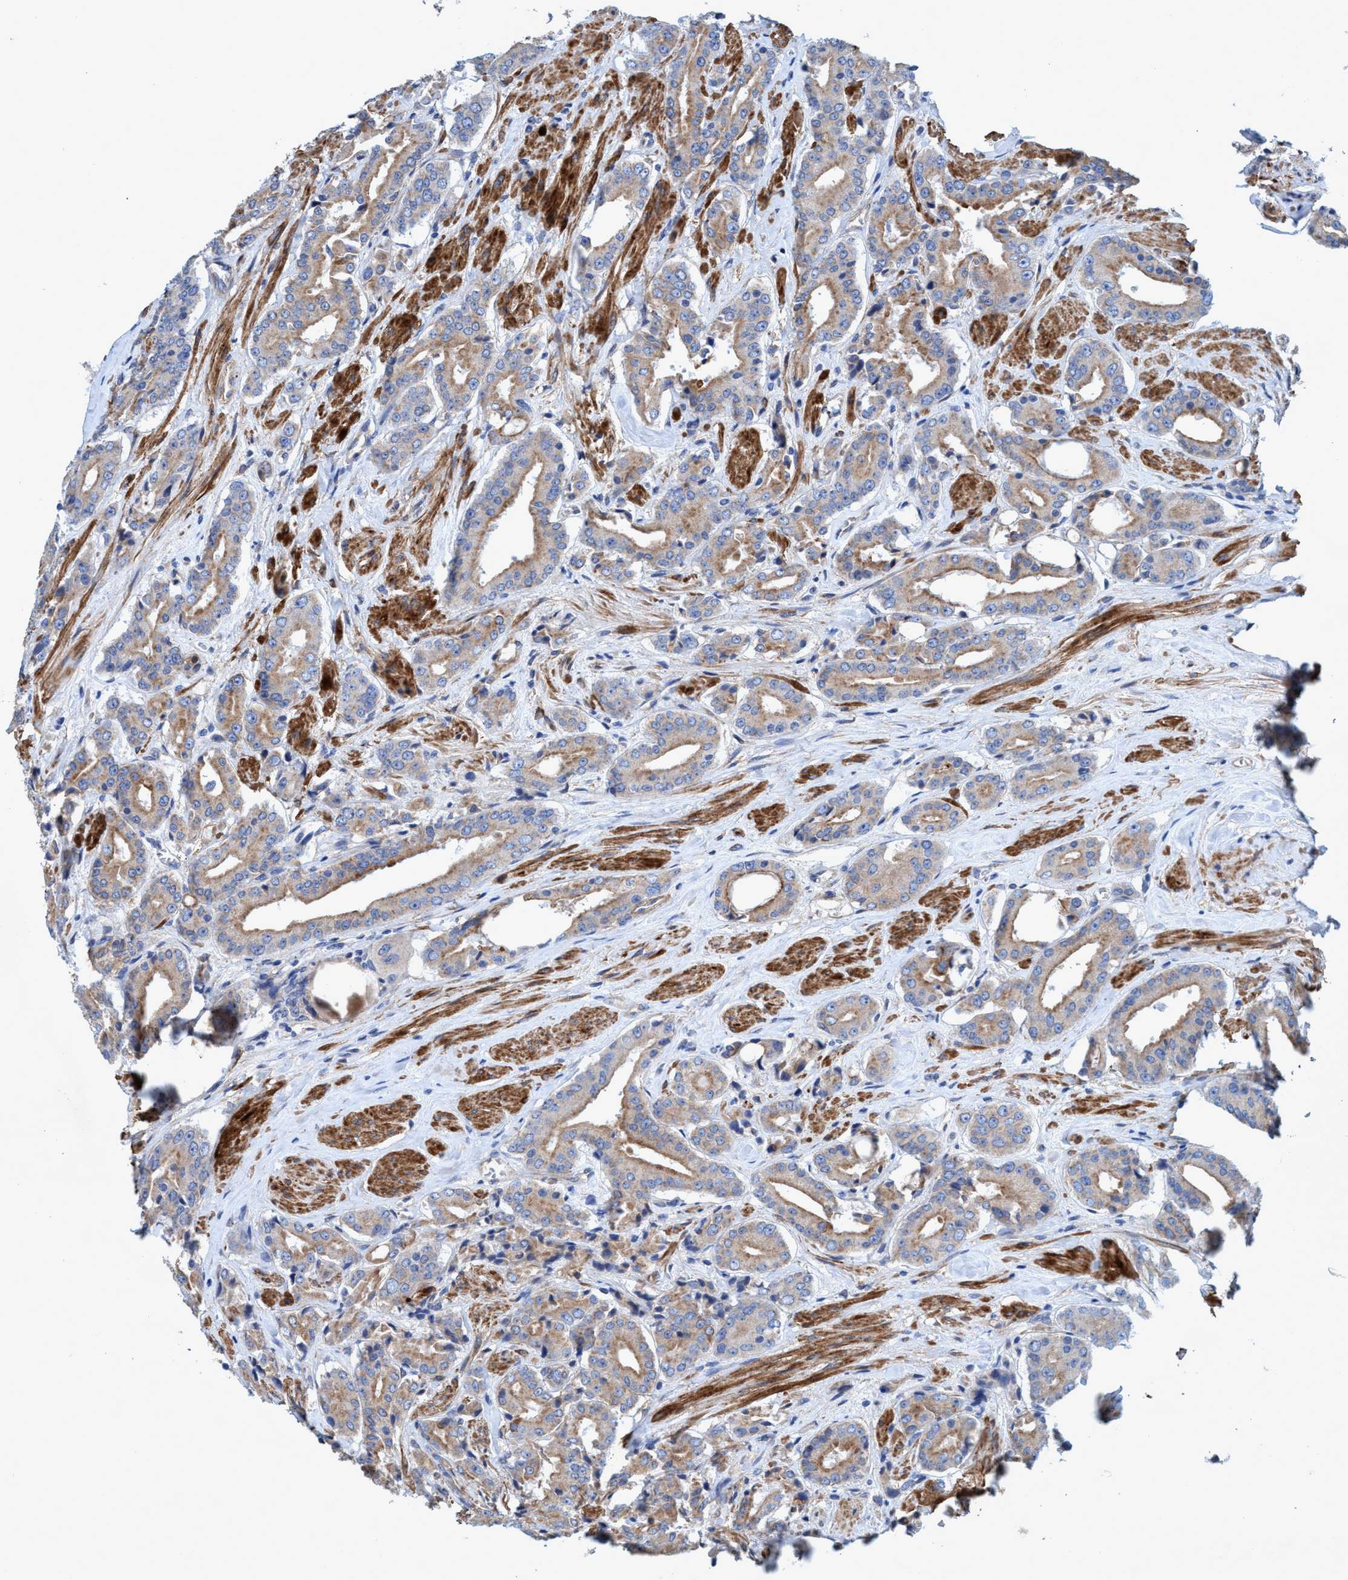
{"staining": {"intensity": "moderate", "quantity": "25%-75%", "location": "cytoplasmic/membranous"}, "tissue": "prostate cancer", "cell_type": "Tumor cells", "image_type": "cancer", "snomed": [{"axis": "morphology", "description": "Adenocarcinoma, High grade"}, {"axis": "topography", "description": "Prostate"}], "caption": "Tumor cells display medium levels of moderate cytoplasmic/membranous positivity in about 25%-75% of cells in human prostate cancer. Using DAB (3,3'-diaminobenzidine) (brown) and hematoxylin (blue) stains, captured at high magnification using brightfield microscopy.", "gene": "GULP1", "patient": {"sex": "male", "age": 71}}